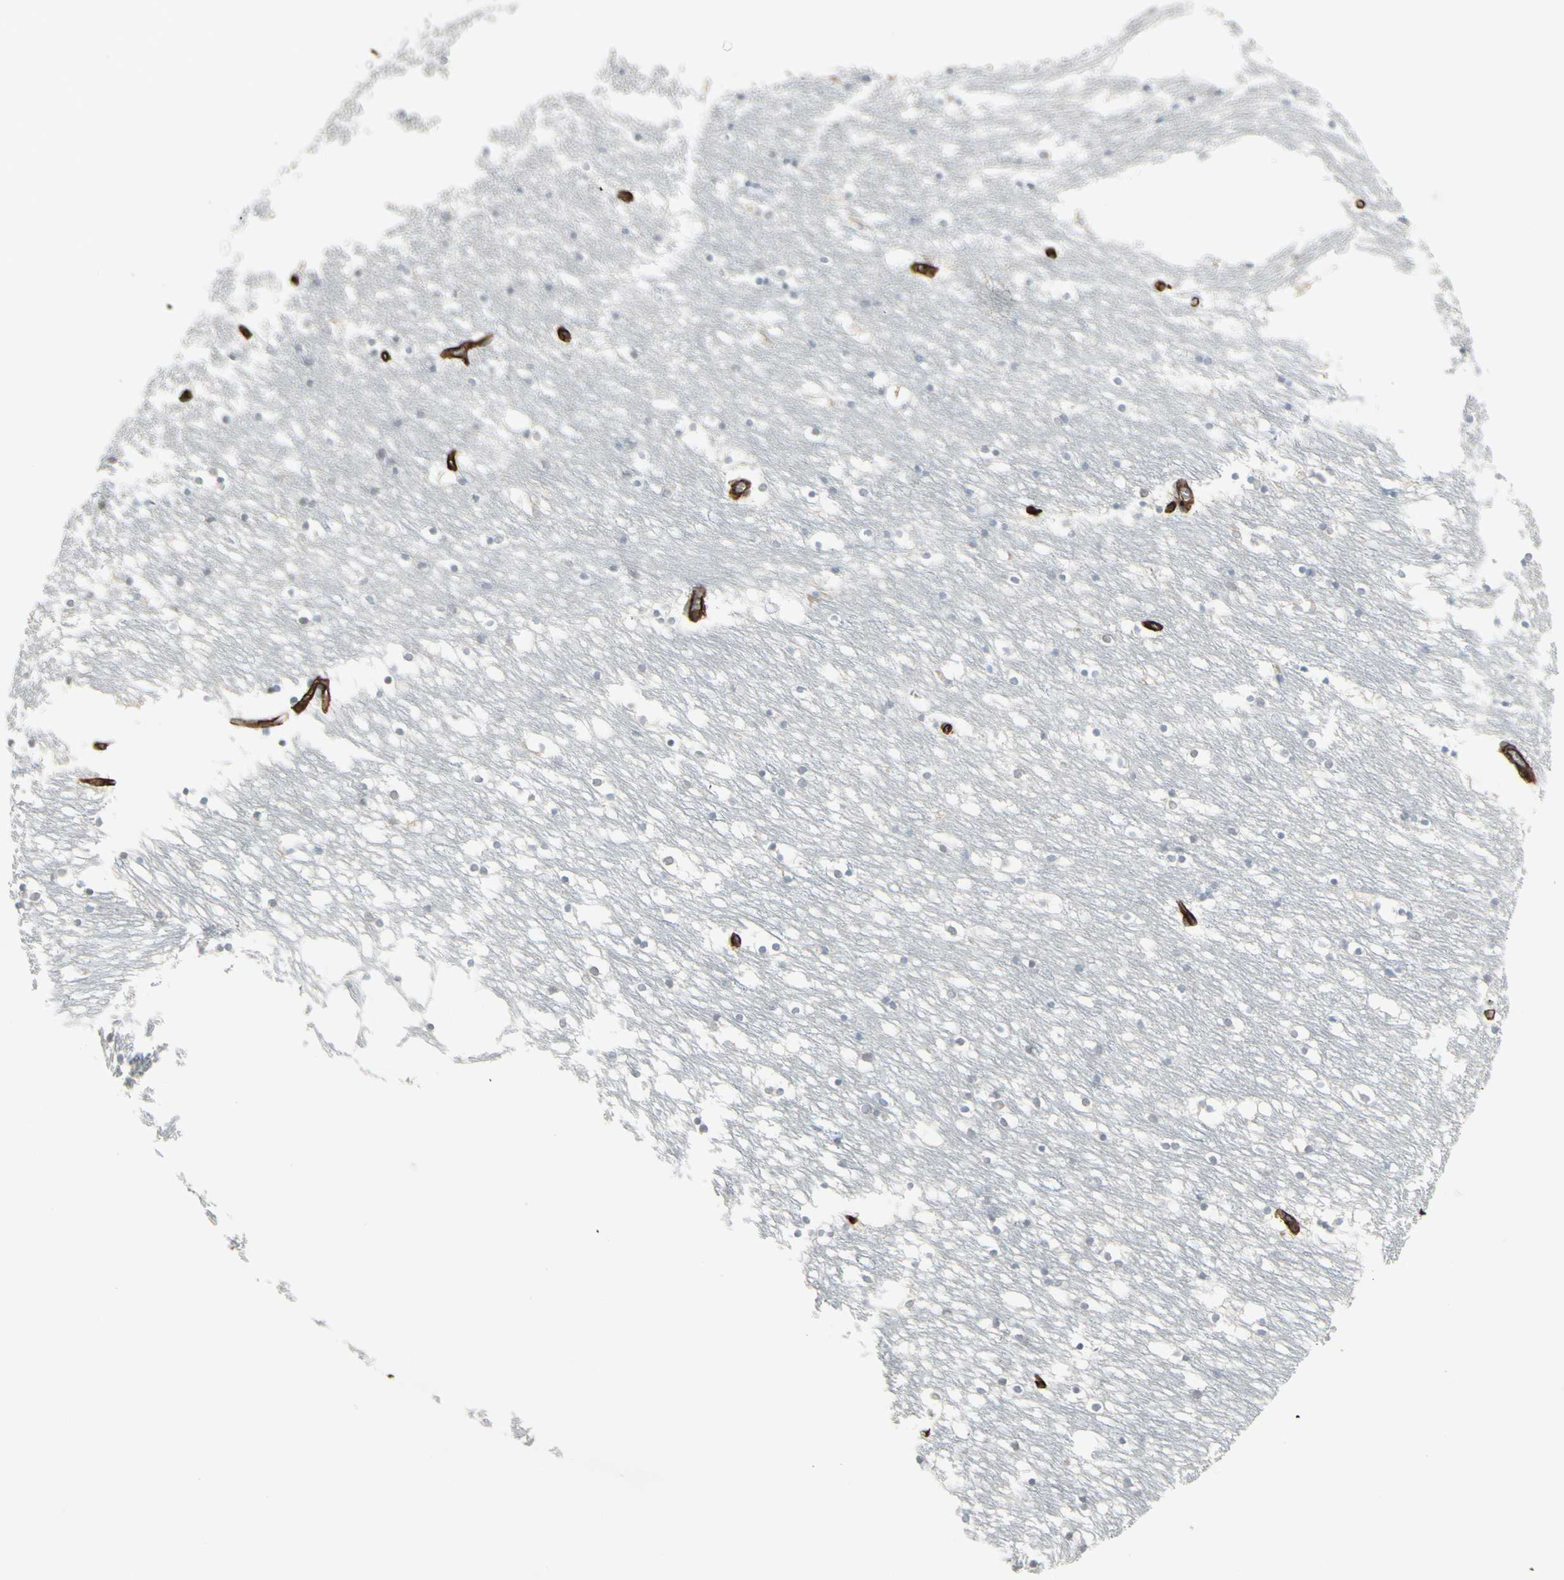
{"staining": {"intensity": "weak", "quantity": "<25%", "location": "cytoplasmic/membranous"}, "tissue": "caudate", "cell_type": "Glial cells", "image_type": "normal", "snomed": [{"axis": "morphology", "description": "Normal tissue, NOS"}, {"axis": "topography", "description": "Lateral ventricle wall"}], "caption": "Caudate stained for a protein using immunohistochemistry (IHC) demonstrates no positivity glial cells.", "gene": "DTX3L", "patient": {"sex": "male", "age": 45}}